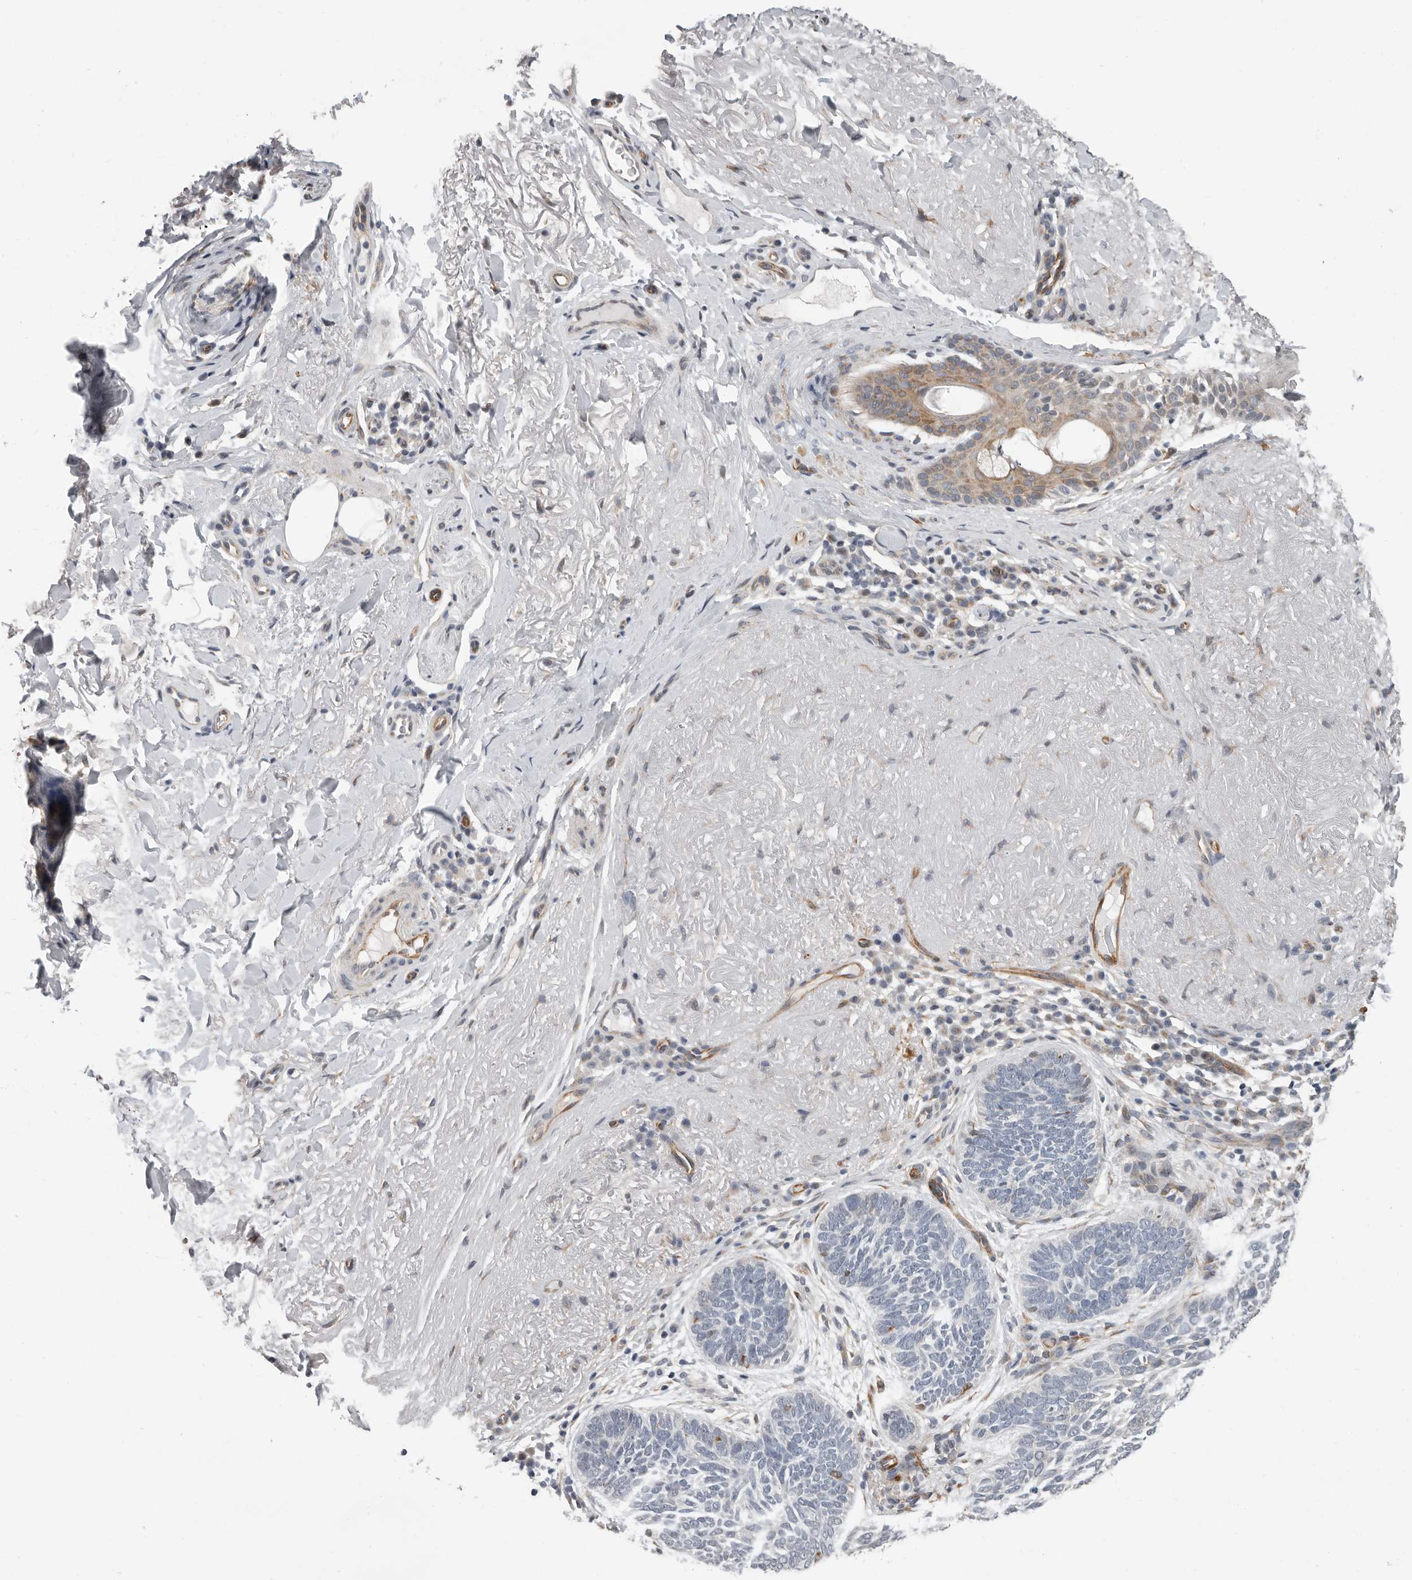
{"staining": {"intensity": "negative", "quantity": "none", "location": "none"}, "tissue": "skin cancer", "cell_type": "Tumor cells", "image_type": "cancer", "snomed": [{"axis": "morphology", "description": "Basal cell carcinoma"}, {"axis": "topography", "description": "Skin"}], "caption": "This is a photomicrograph of immunohistochemistry staining of skin cancer (basal cell carcinoma), which shows no expression in tumor cells.", "gene": "RALGPS2", "patient": {"sex": "female", "age": 85}}